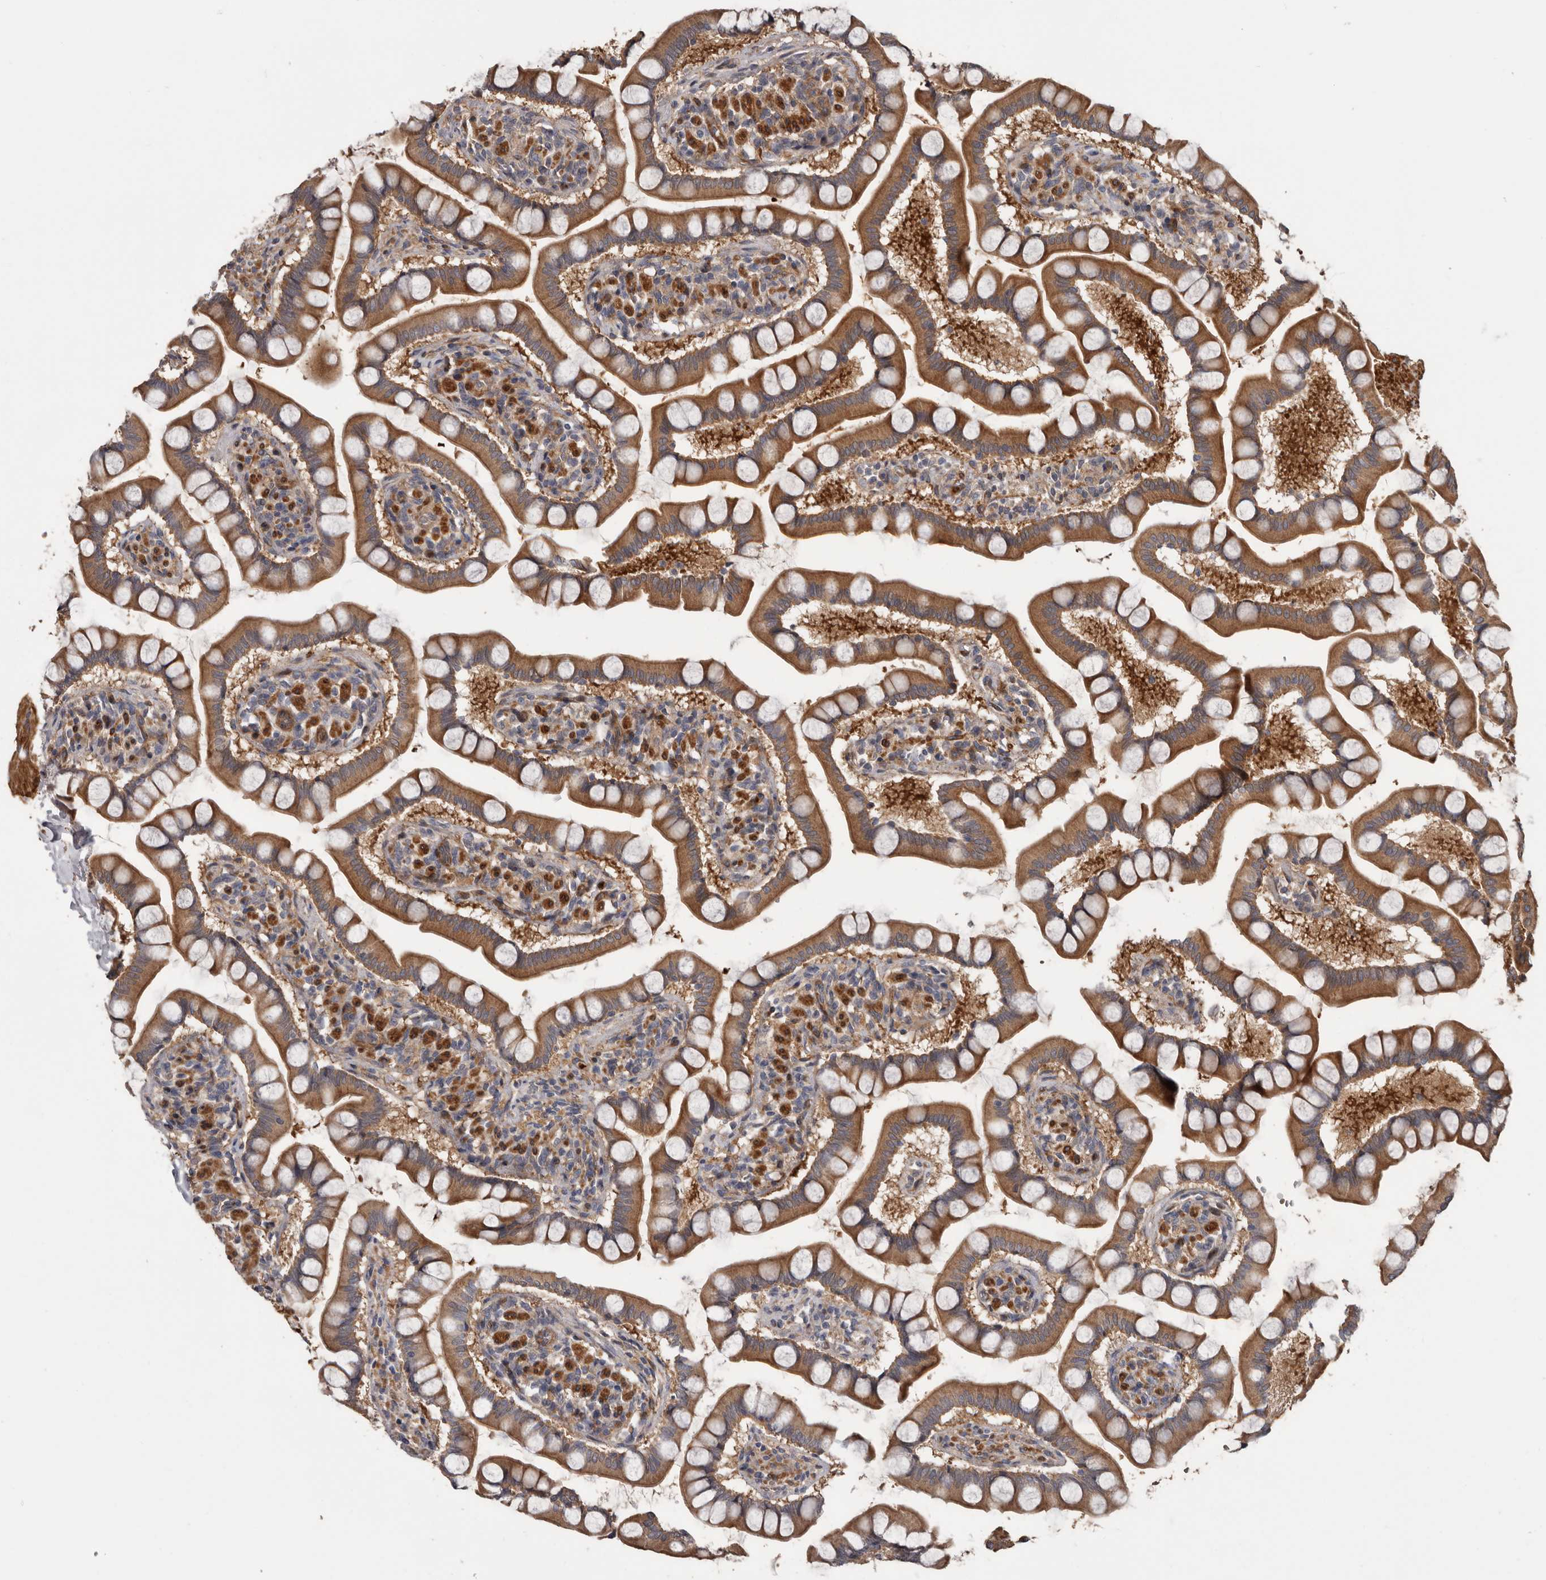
{"staining": {"intensity": "strong", "quantity": ">75%", "location": "cytoplasmic/membranous"}, "tissue": "small intestine", "cell_type": "Glandular cells", "image_type": "normal", "snomed": [{"axis": "morphology", "description": "Normal tissue, NOS"}, {"axis": "topography", "description": "Small intestine"}], "caption": "Strong cytoplasmic/membranous expression for a protein is present in approximately >75% of glandular cells of unremarkable small intestine using IHC.", "gene": "ARHGEF5", "patient": {"sex": "male", "age": 41}}